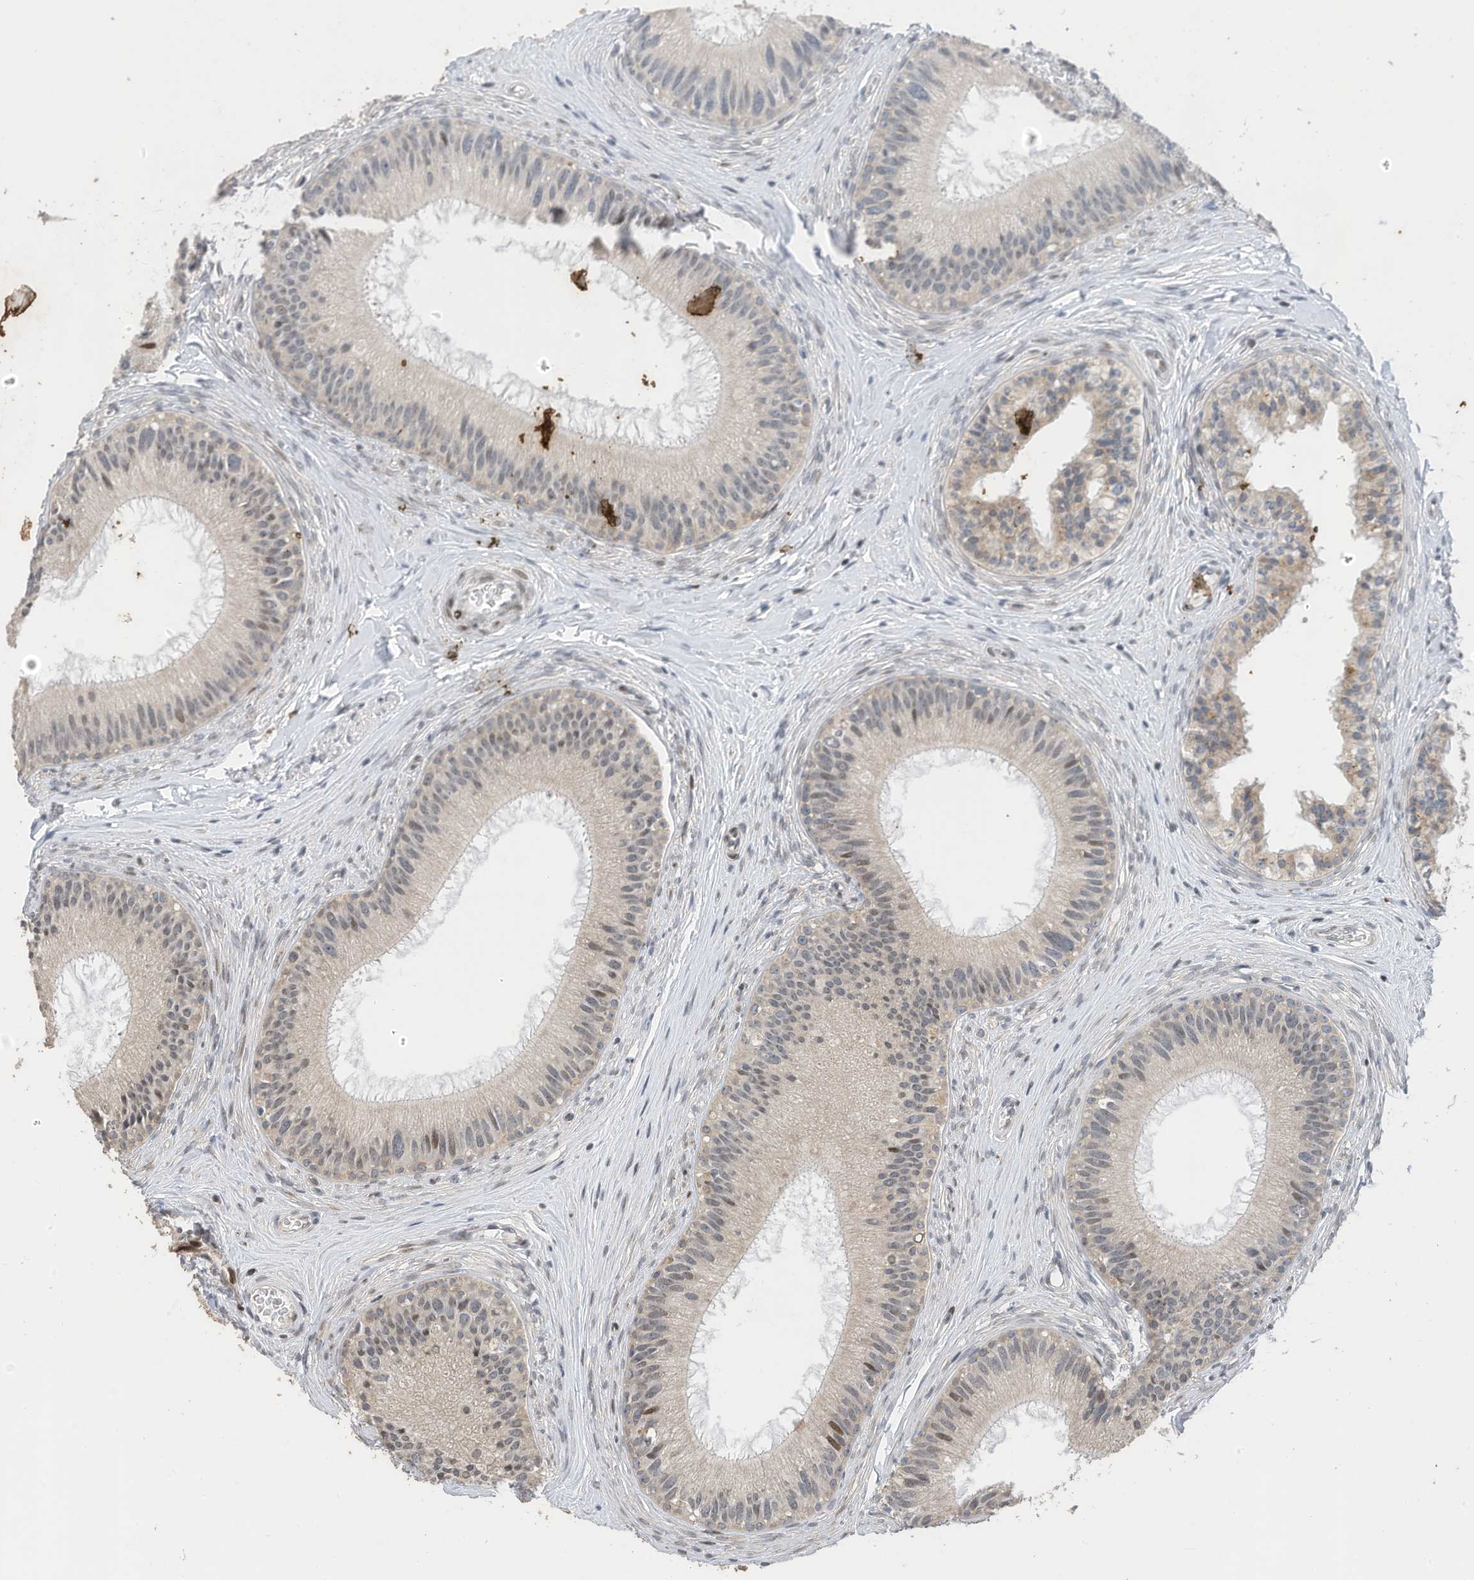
{"staining": {"intensity": "weak", "quantity": "<25%", "location": "cytoplasmic/membranous"}, "tissue": "epididymis", "cell_type": "Glandular cells", "image_type": "normal", "snomed": [{"axis": "morphology", "description": "Normal tissue, NOS"}, {"axis": "topography", "description": "Epididymis"}], "caption": "Micrograph shows no significant protein staining in glandular cells of unremarkable epididymis.", "gene": "RABL3", "patient": {"sex": "male", "age": 27}}